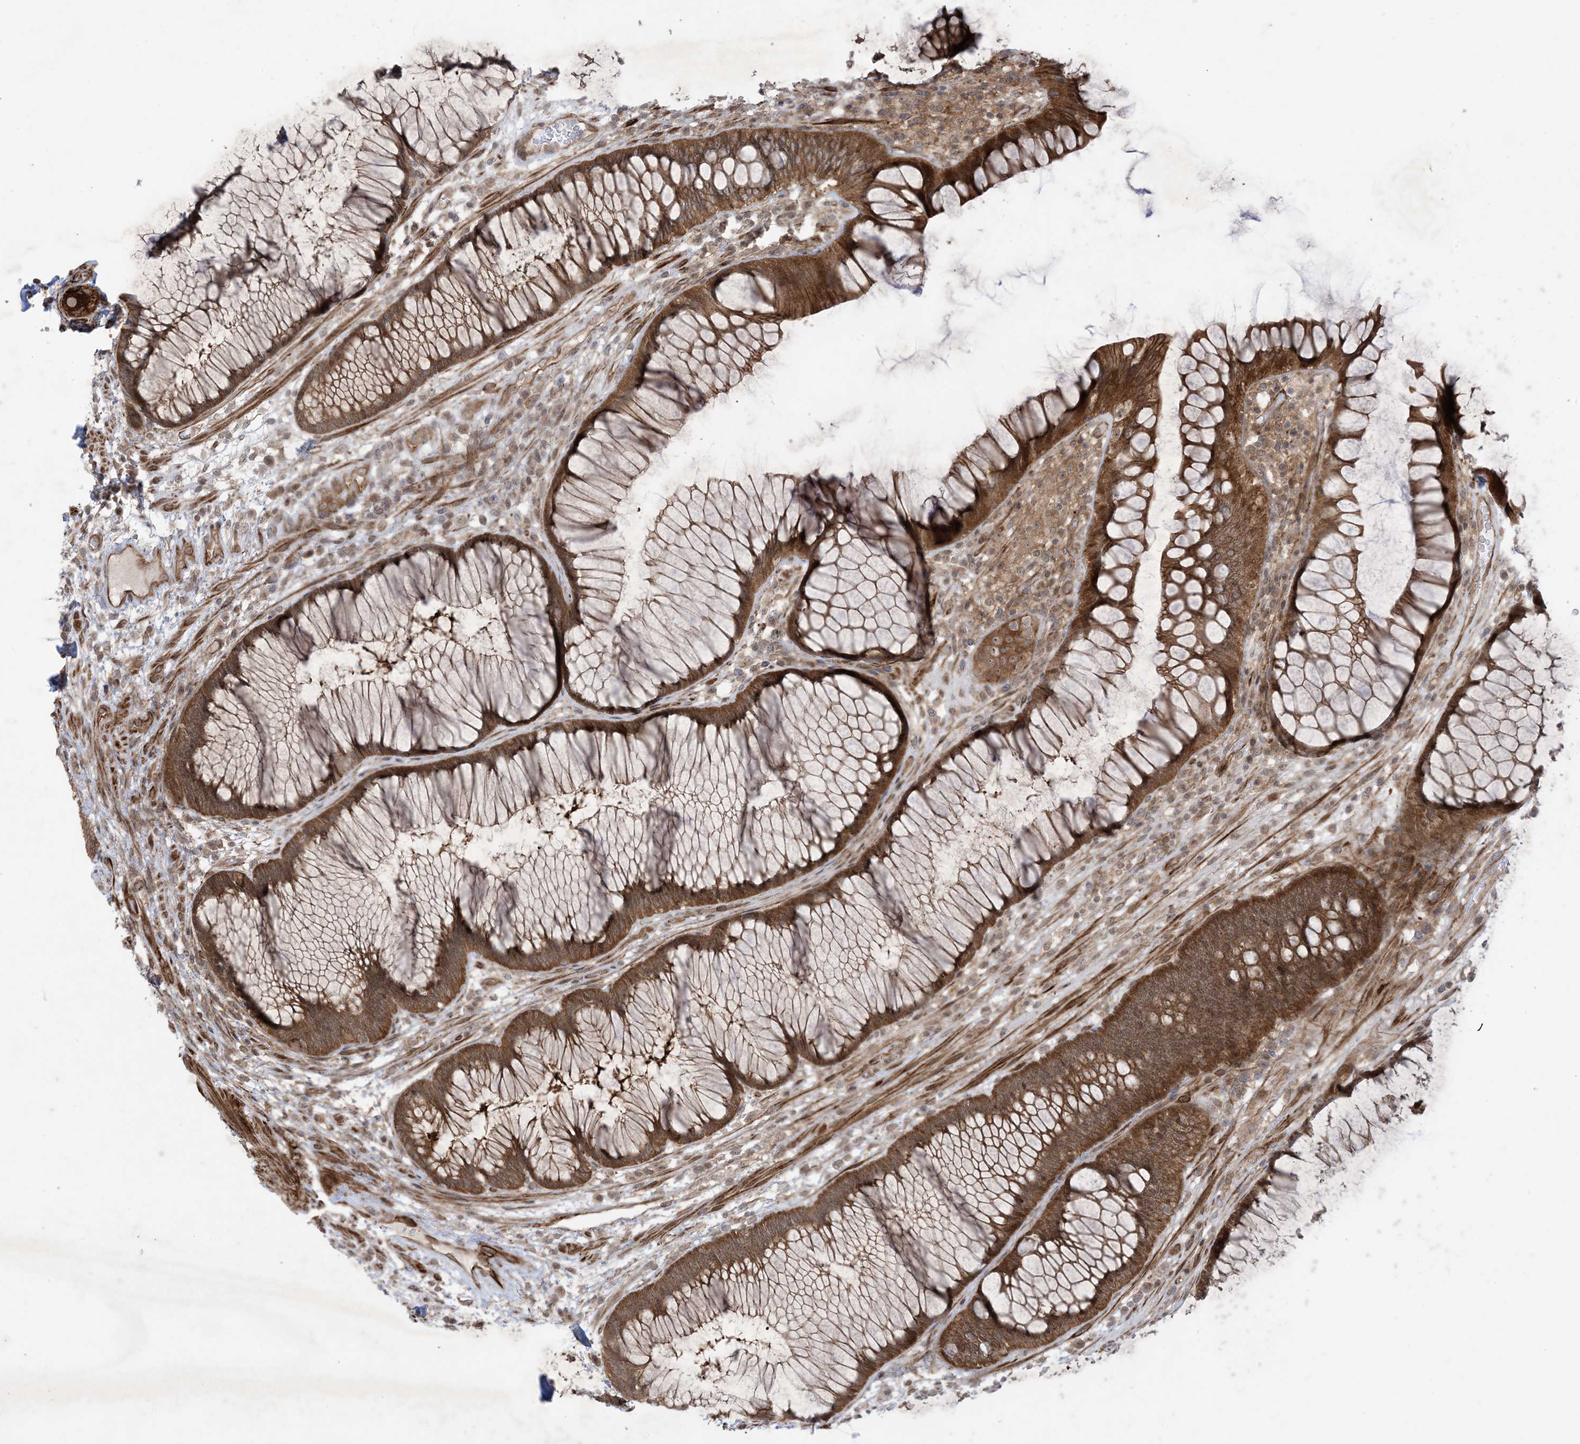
{"staining": {"intensity": "strong", "quantity": ">75%", "location": "cytoplasmic/membranous,nuclear"}, "tissue": "rectum", "cell_type": "Glandular cells", "image_type": "normal", "snomed": [{"axis": "morphology", "description": "Normal tissue, NOS"}, {"axis": "topography", "description": "Rectum"}], "caption": "Rectum stained with DAB (3,3'-diaminobenzidine) immunohistochemistry exhibits high levels of strong cytoplasmic/membranous,nuclear expression in approximately >75% of glandular cells.", "gene": "SOGA3", "patient": {"sex": "male", "age": 51}}